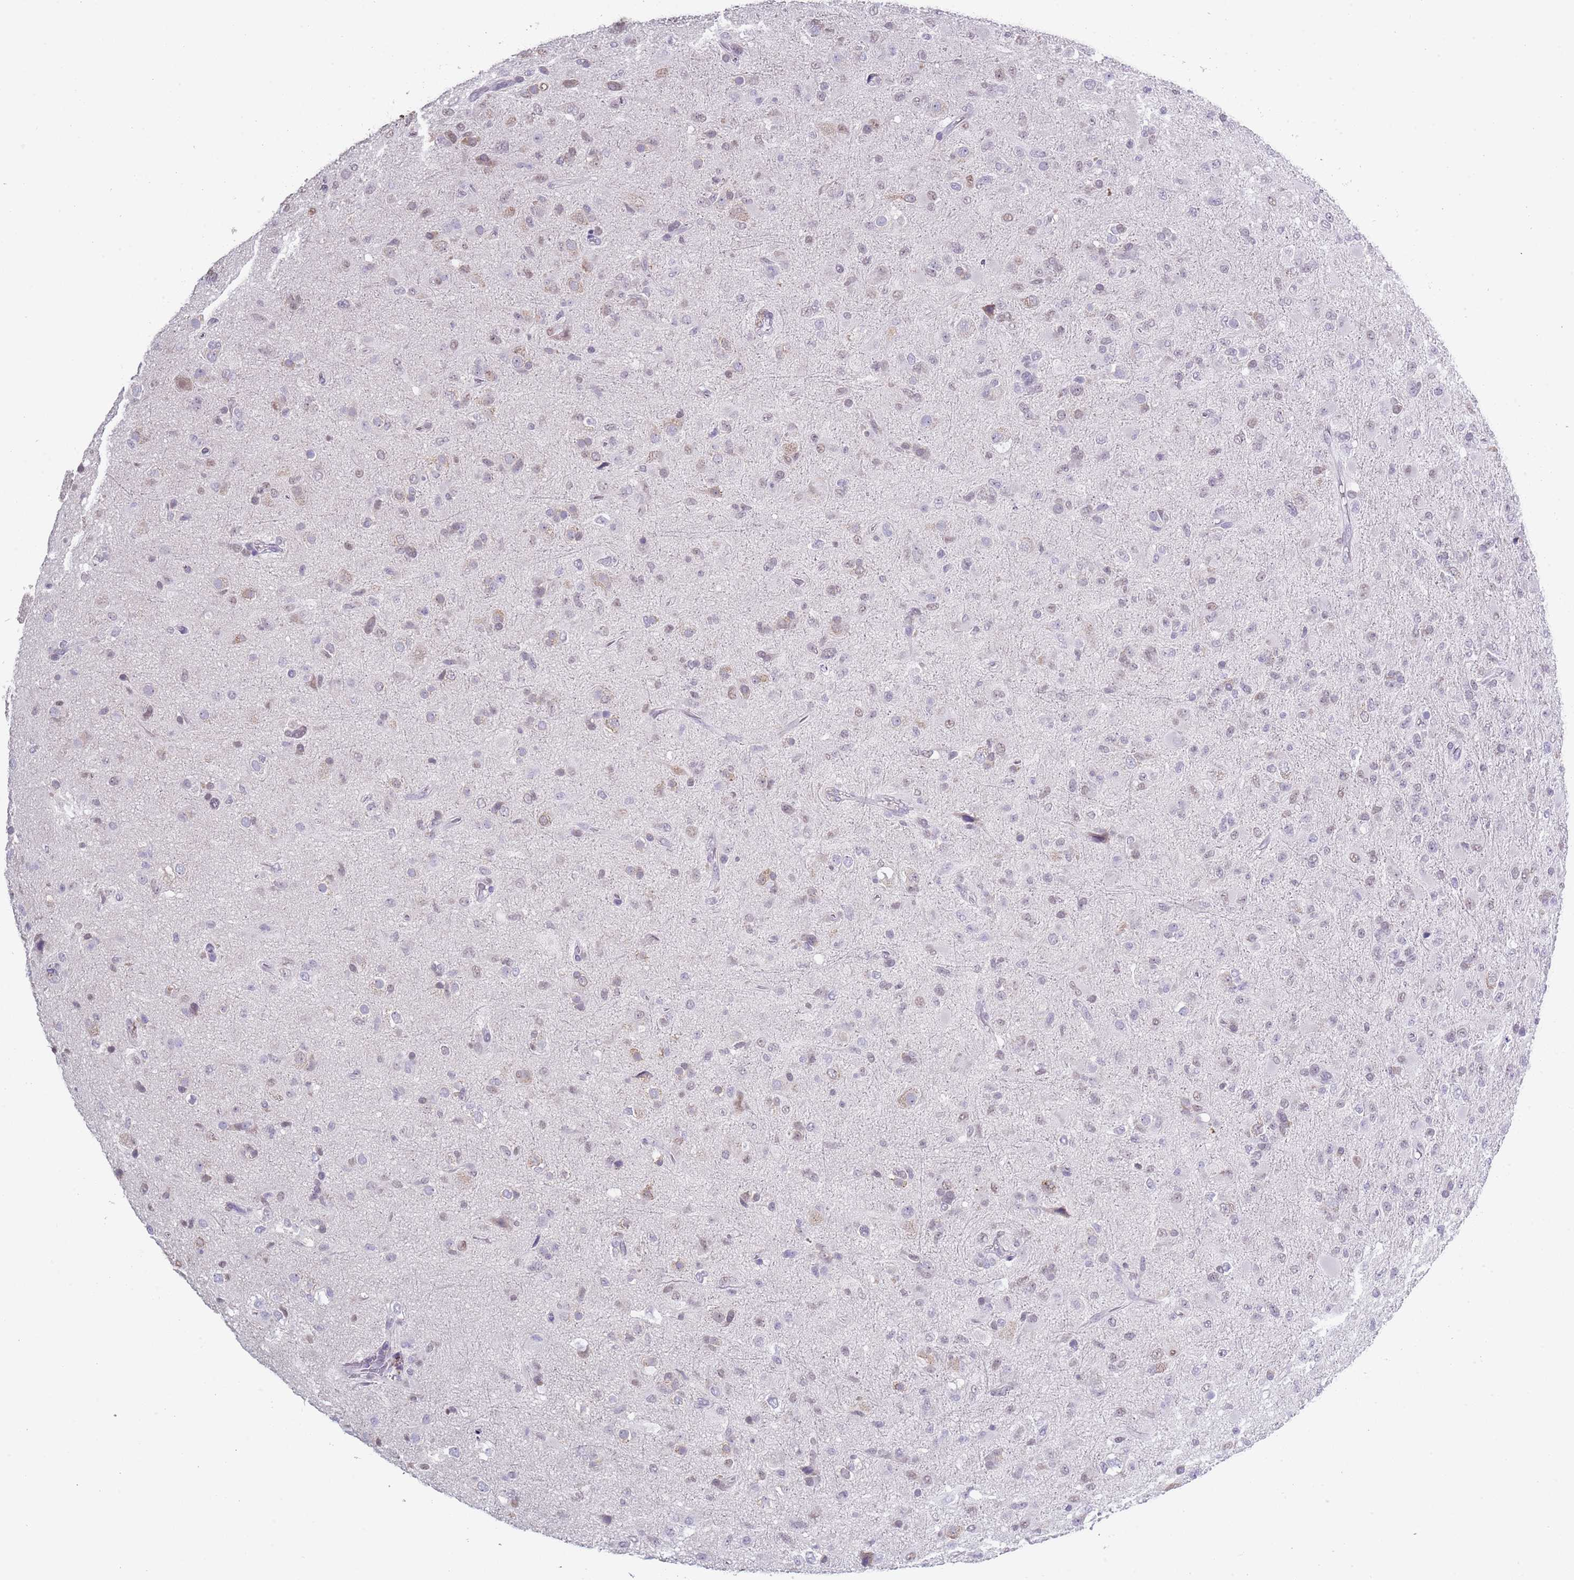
{"staining": {"intensity": "negative", "quantity": "none", "location": "none"}, "tissue": "glioma", "cell_type": "Tumor cells", "image_type": "cancer", "snomed": [{"axis": "morphology", "description": "Glioma, malignant, Low grade"}, {"axis": "topography", "description": "Brain"}], "caption": "This is an IHC micrograph of glioma. There is no staining in tumor cells.", "gene": "SEPHS2", "patient": {"sex": "male", "age": 65}}